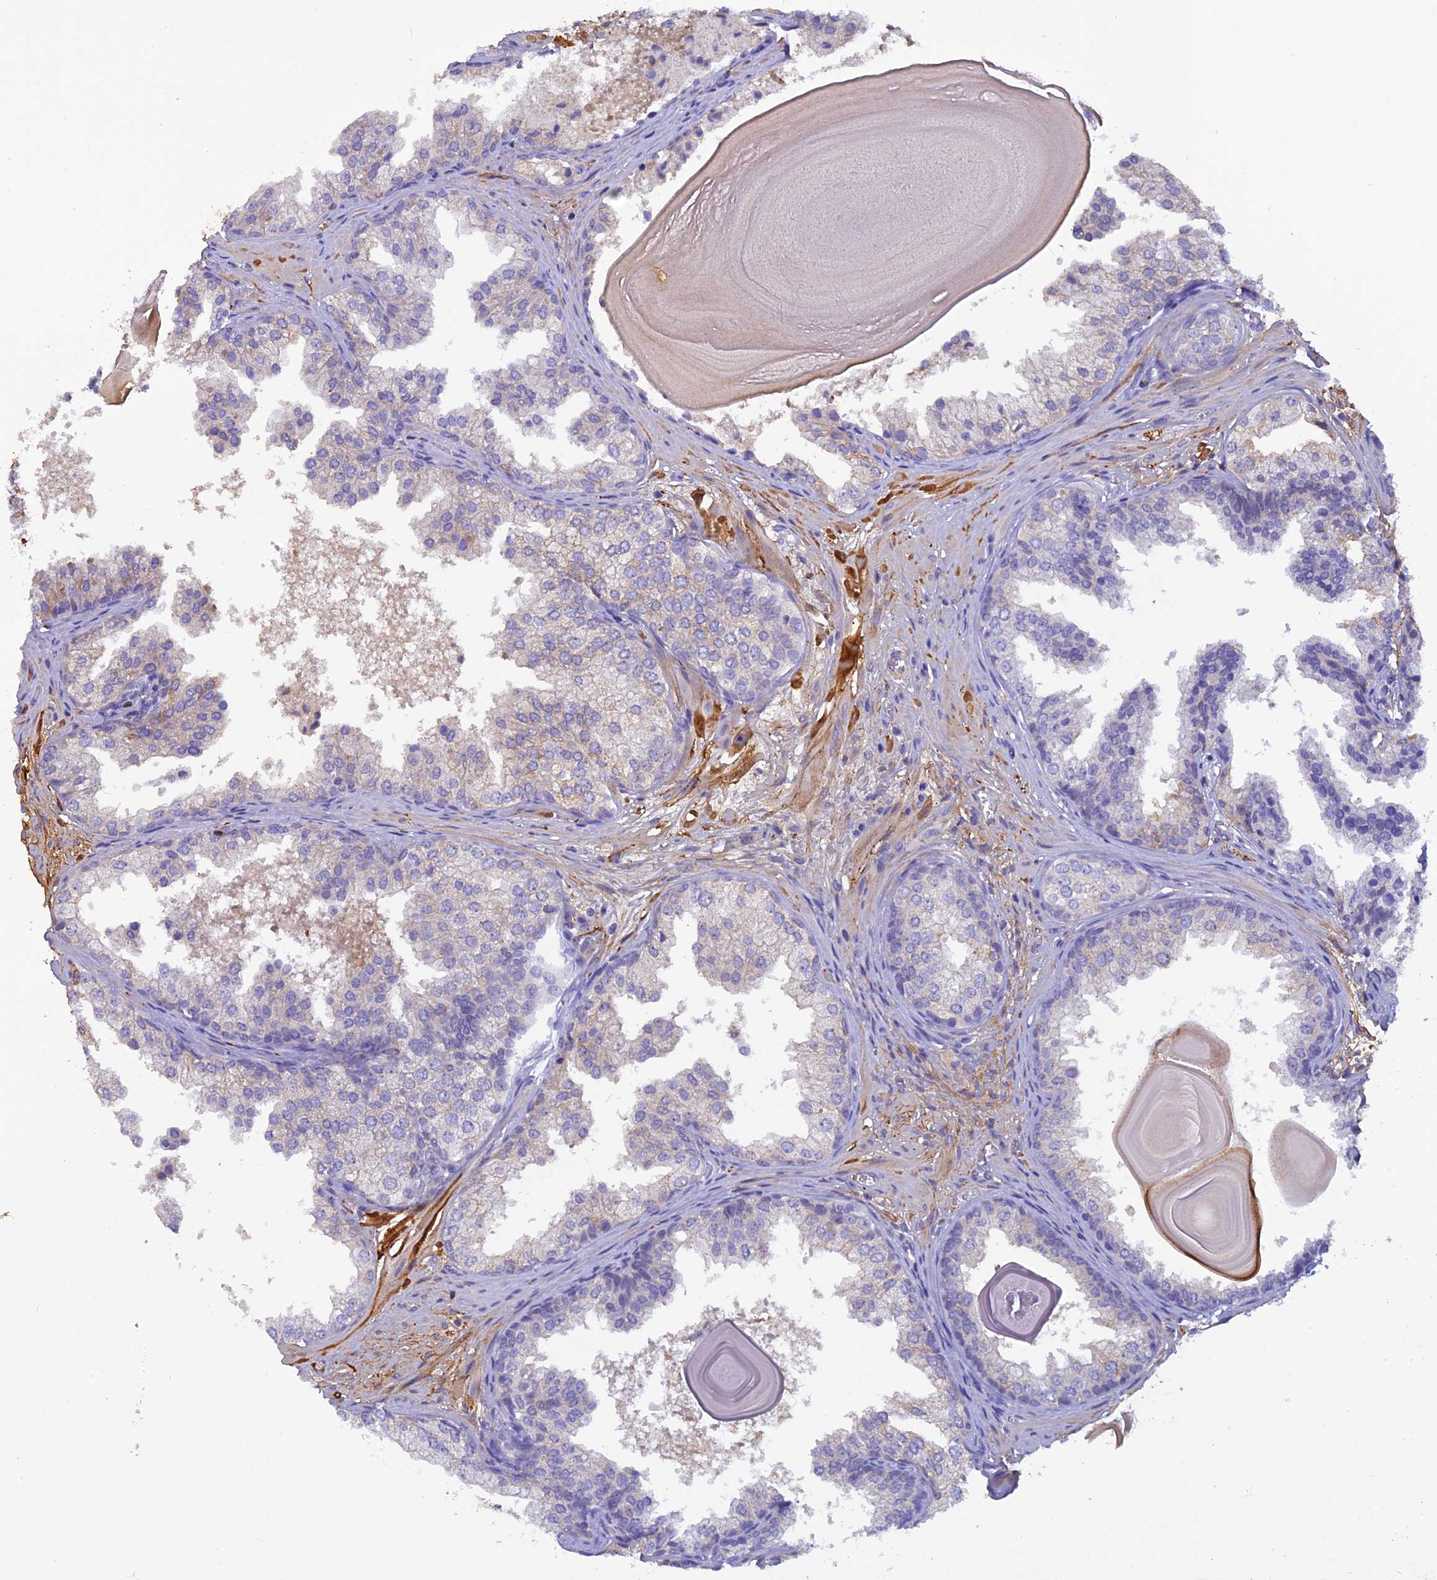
{"staining": {"intensity": "moderate", "quantity": "<25%", "location": "cytoplasmic/membranous"}, "tissue": "prostate", "cell_type": "Glandular cells", "image_type": "normal", "snomed": [{"axis": "morphology", "description": "Normal tissue, NOS"}, {"axis": "topography", "description": "Prostate"}], "caption": "DAB immunohistochemical staining of unremarkable prostate demonstrates moderate cytoplasmic/membranous protein staining in approximately <25% of glandular cells. (IHC, brightfield microscopy, high magnification).", "gene": "PZP", "patient": {"sex": "male", "age": 48}}